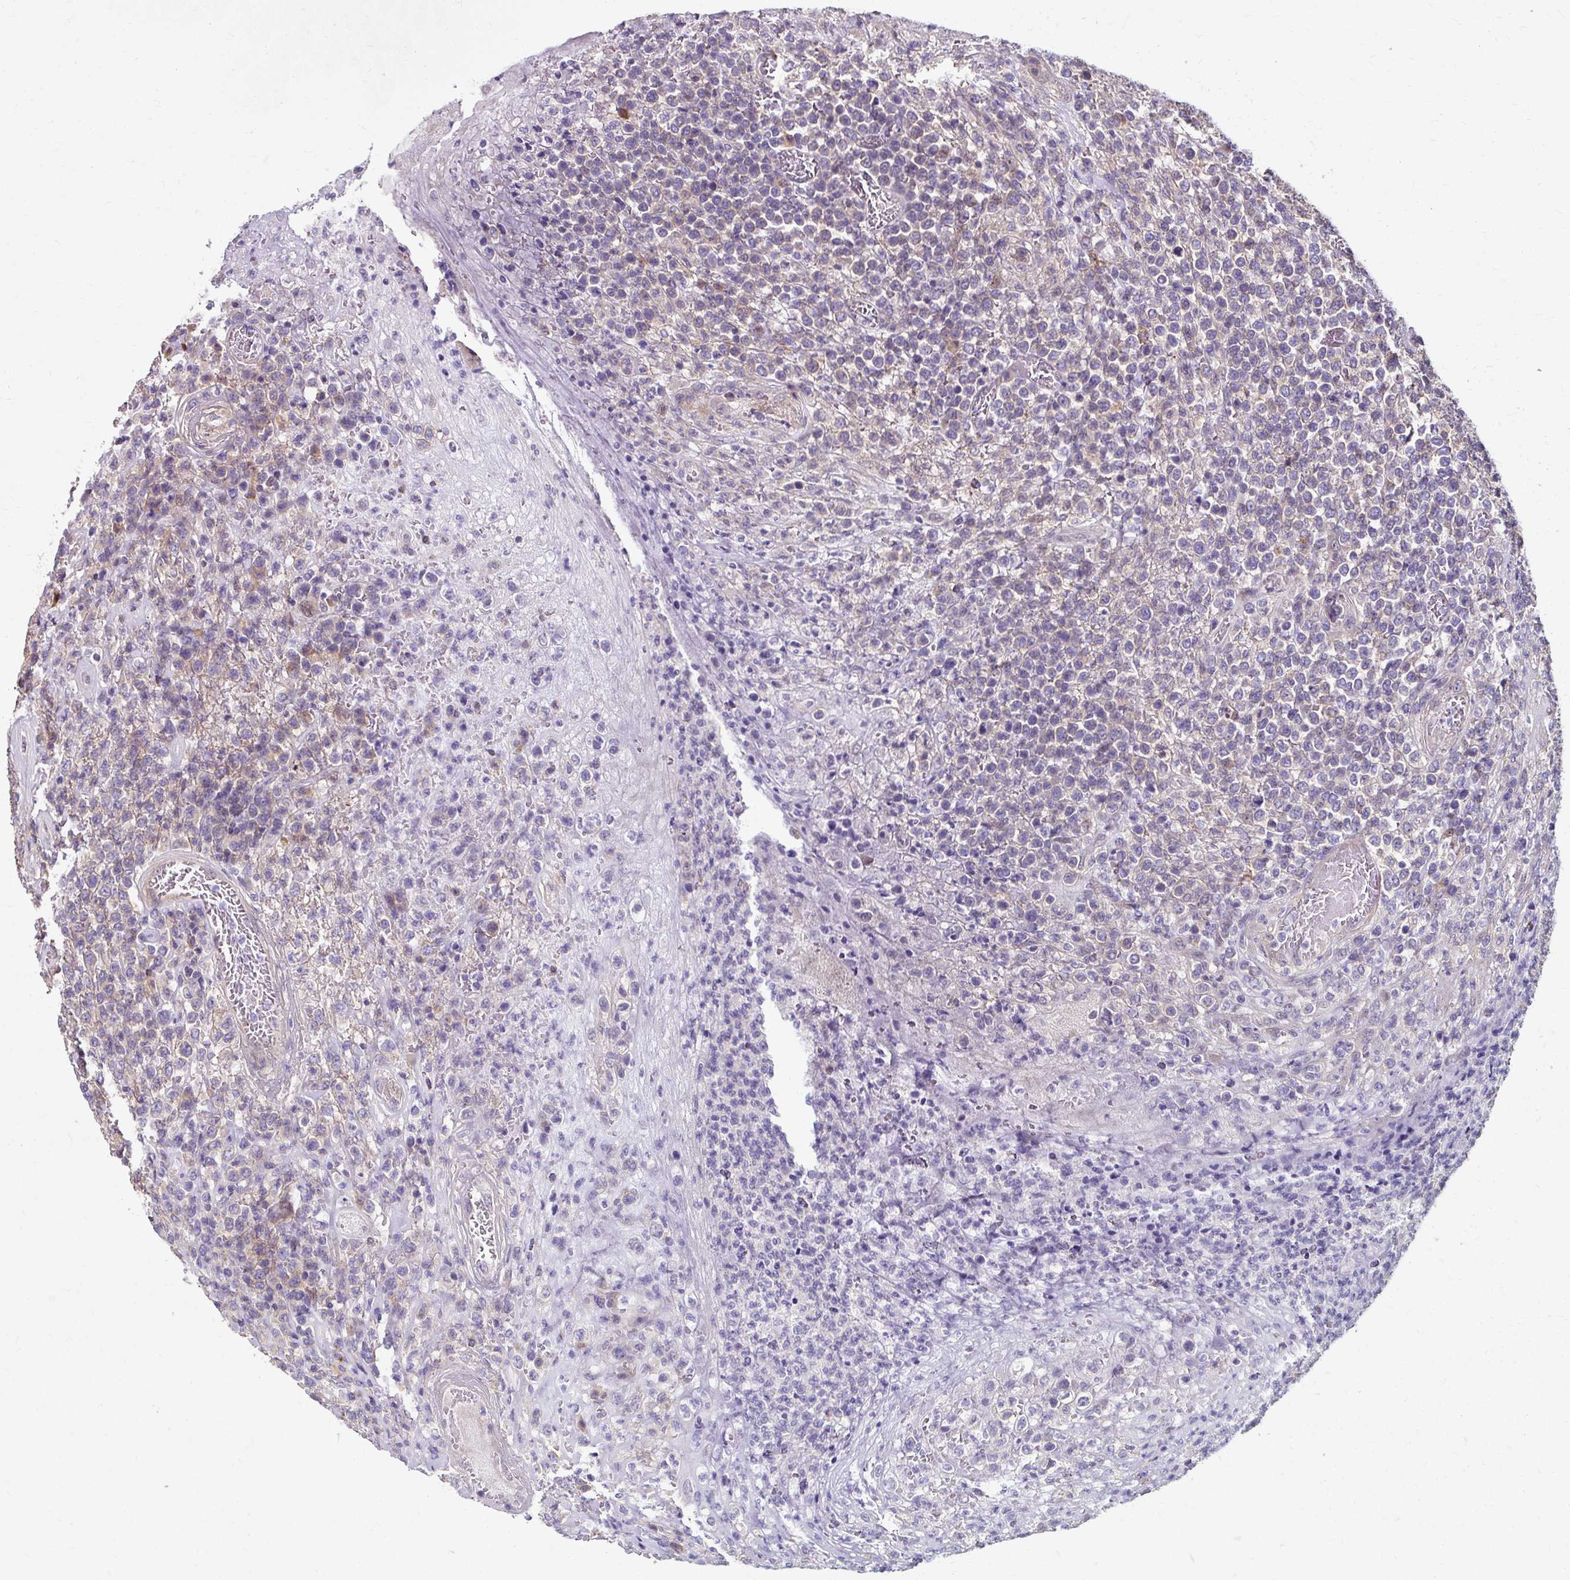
{"staining": {"intensity": "weak", "quantity": "<25%", "location": "cytoplasmic/membranous"}, "tissue": "lymphoma", "cell_type": "Tumor cells", "image_type": "cancer", "snomed": [{"axis": "morphology", "description": "Malignant lymphoma, non-Hodgkin's type, High grade"}, {"axis": "topography", "description": "Soft tissue"}], "caption": "A high-resolution micrograph shows immunohistochemistry staining of high-grade malignant lymphoma, non-Hodgkin's type, which demonstrates no significant expression in tumor cells.", "gene": "ZNF555", "patient": {"sex": "female", "age": 56}}